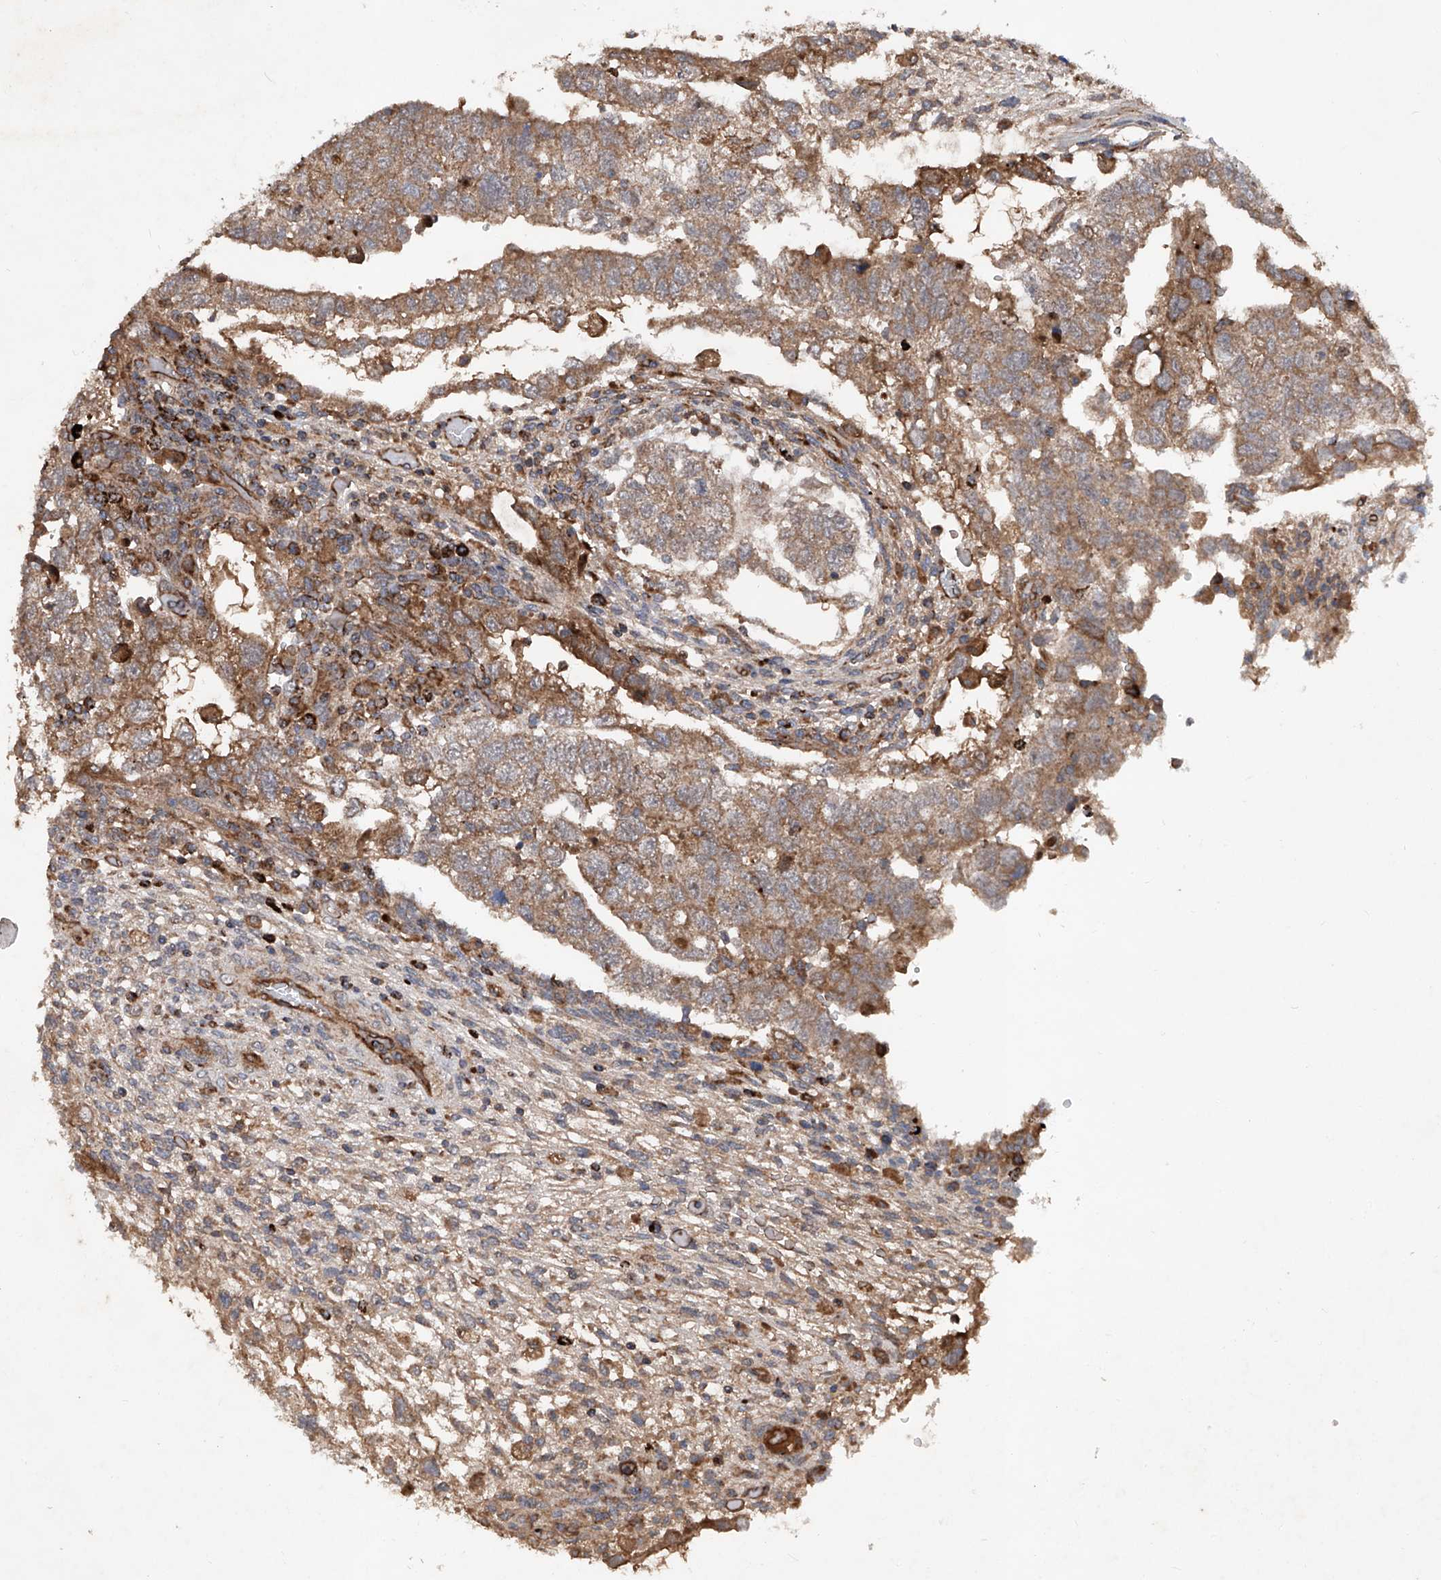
{"staining": {"intensity": "moderate", "quantity": "25%-75%", "location": "cytoplasmic/membranous"}, "tissue": "testis cancer", "cell_type": "Tumor cells", "image_type": "cancer", "snomed": [{"axis": "morphology", "description": "Carcinoma, Embryonal, NOS"}, {"axis": "topography", "description": "Testis"}], "caption": "IHC micrograph of neoplastic tissue: human testis embryonal carcinoma stained using IHC demonstrates medium levels of moderate protein expression localized specifically in the cytoplasmic/membranous of tumor cells, appearing as a cytoplasmic/membranous brown color.", "gene": "DAD1", "patient": {"sex": "male", "age": 36}}